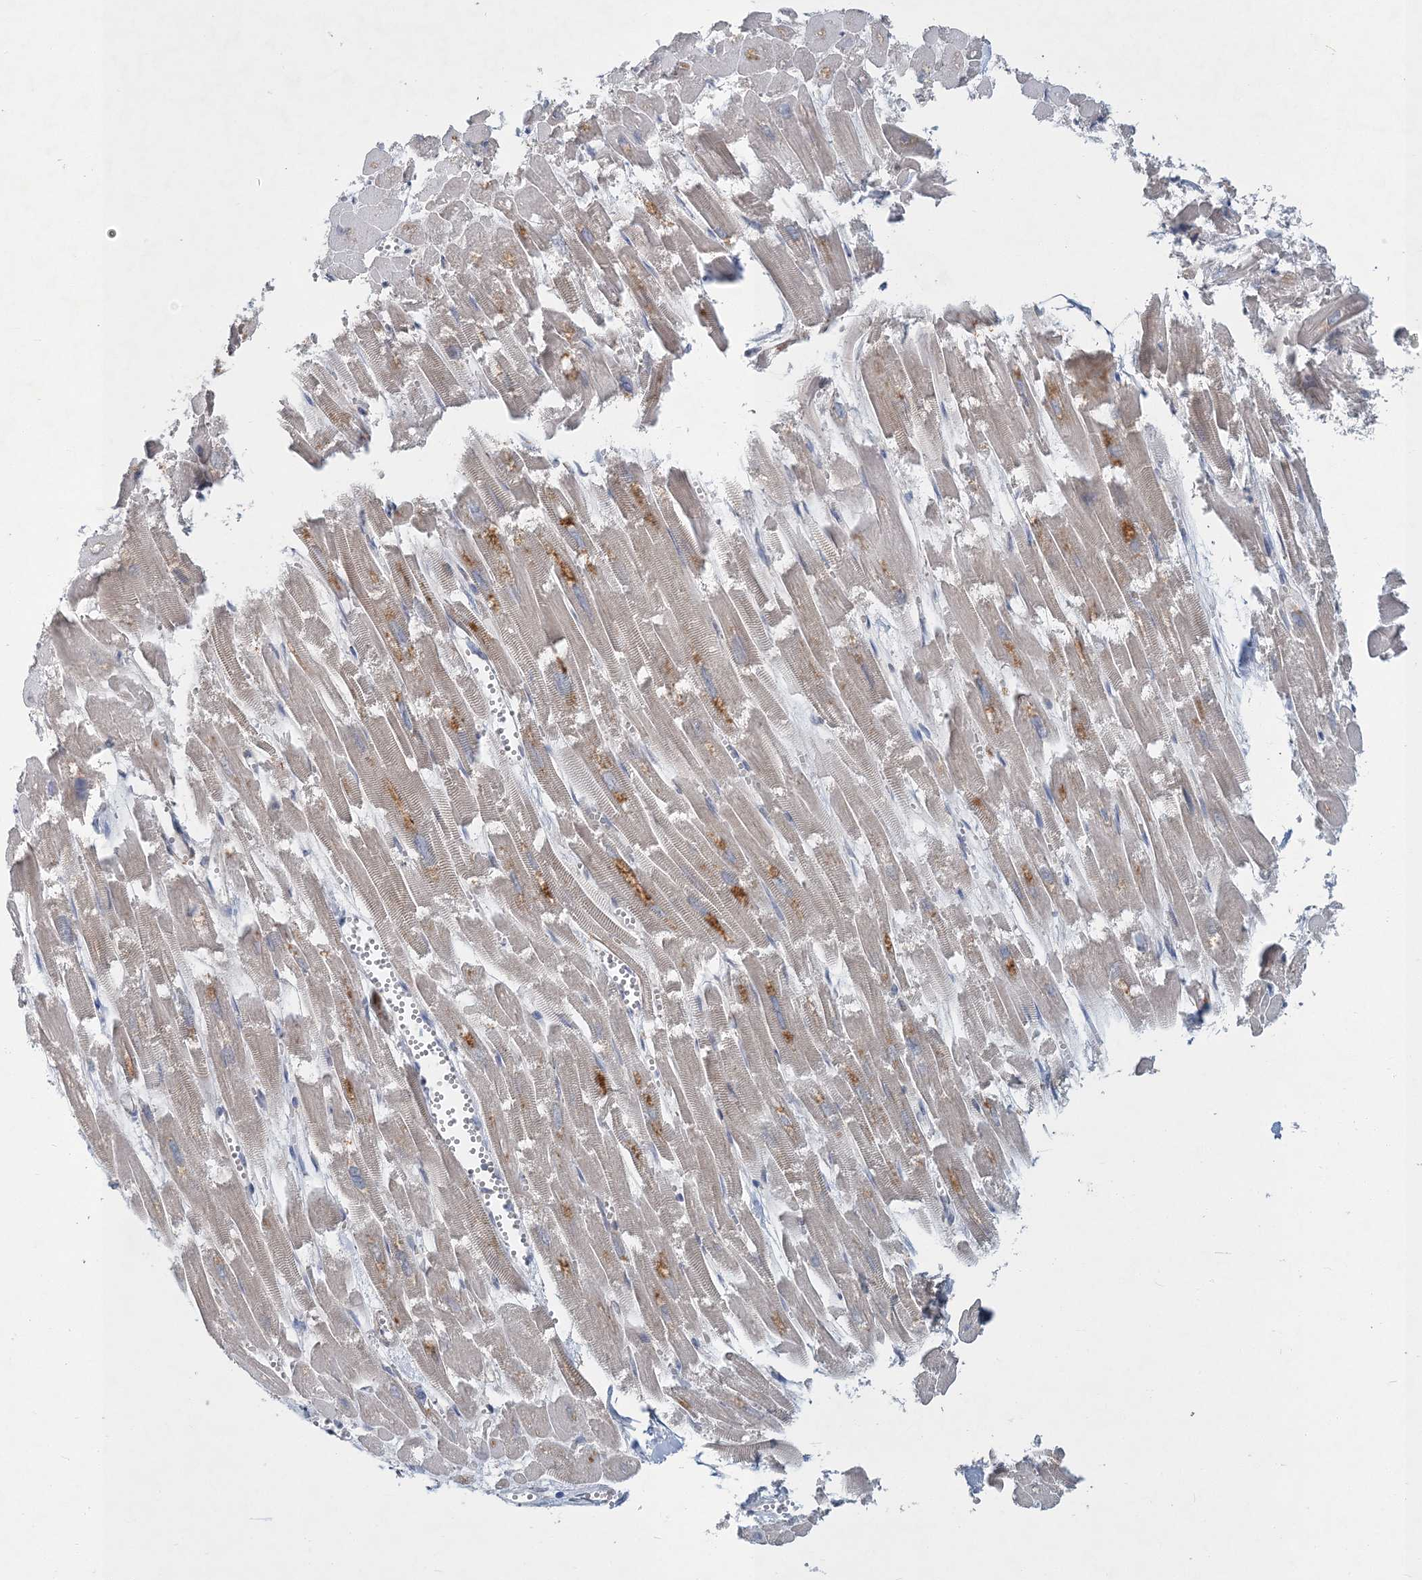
{"staining": {"intensity": "moderate", "quantity": "<25%", "location": "cytoplasmic/membranous"}, "tissue": "heart muscle", "cell_type": "Cardiomyocytes", "image_type": "normal", "snomed": [{"axis": "morphology", "description": "Normal tissue, NOS"}, {"axis": "topography", "description": "Heart"}], "caption": "Human heart muscle stained for a protein (brown) exhibits moderate cytoplasmic/membranous positive positivity in about <25% of cardiomyocytes.", "gene": "RNF25", "patient": {"sex": "male", "age": 54}}